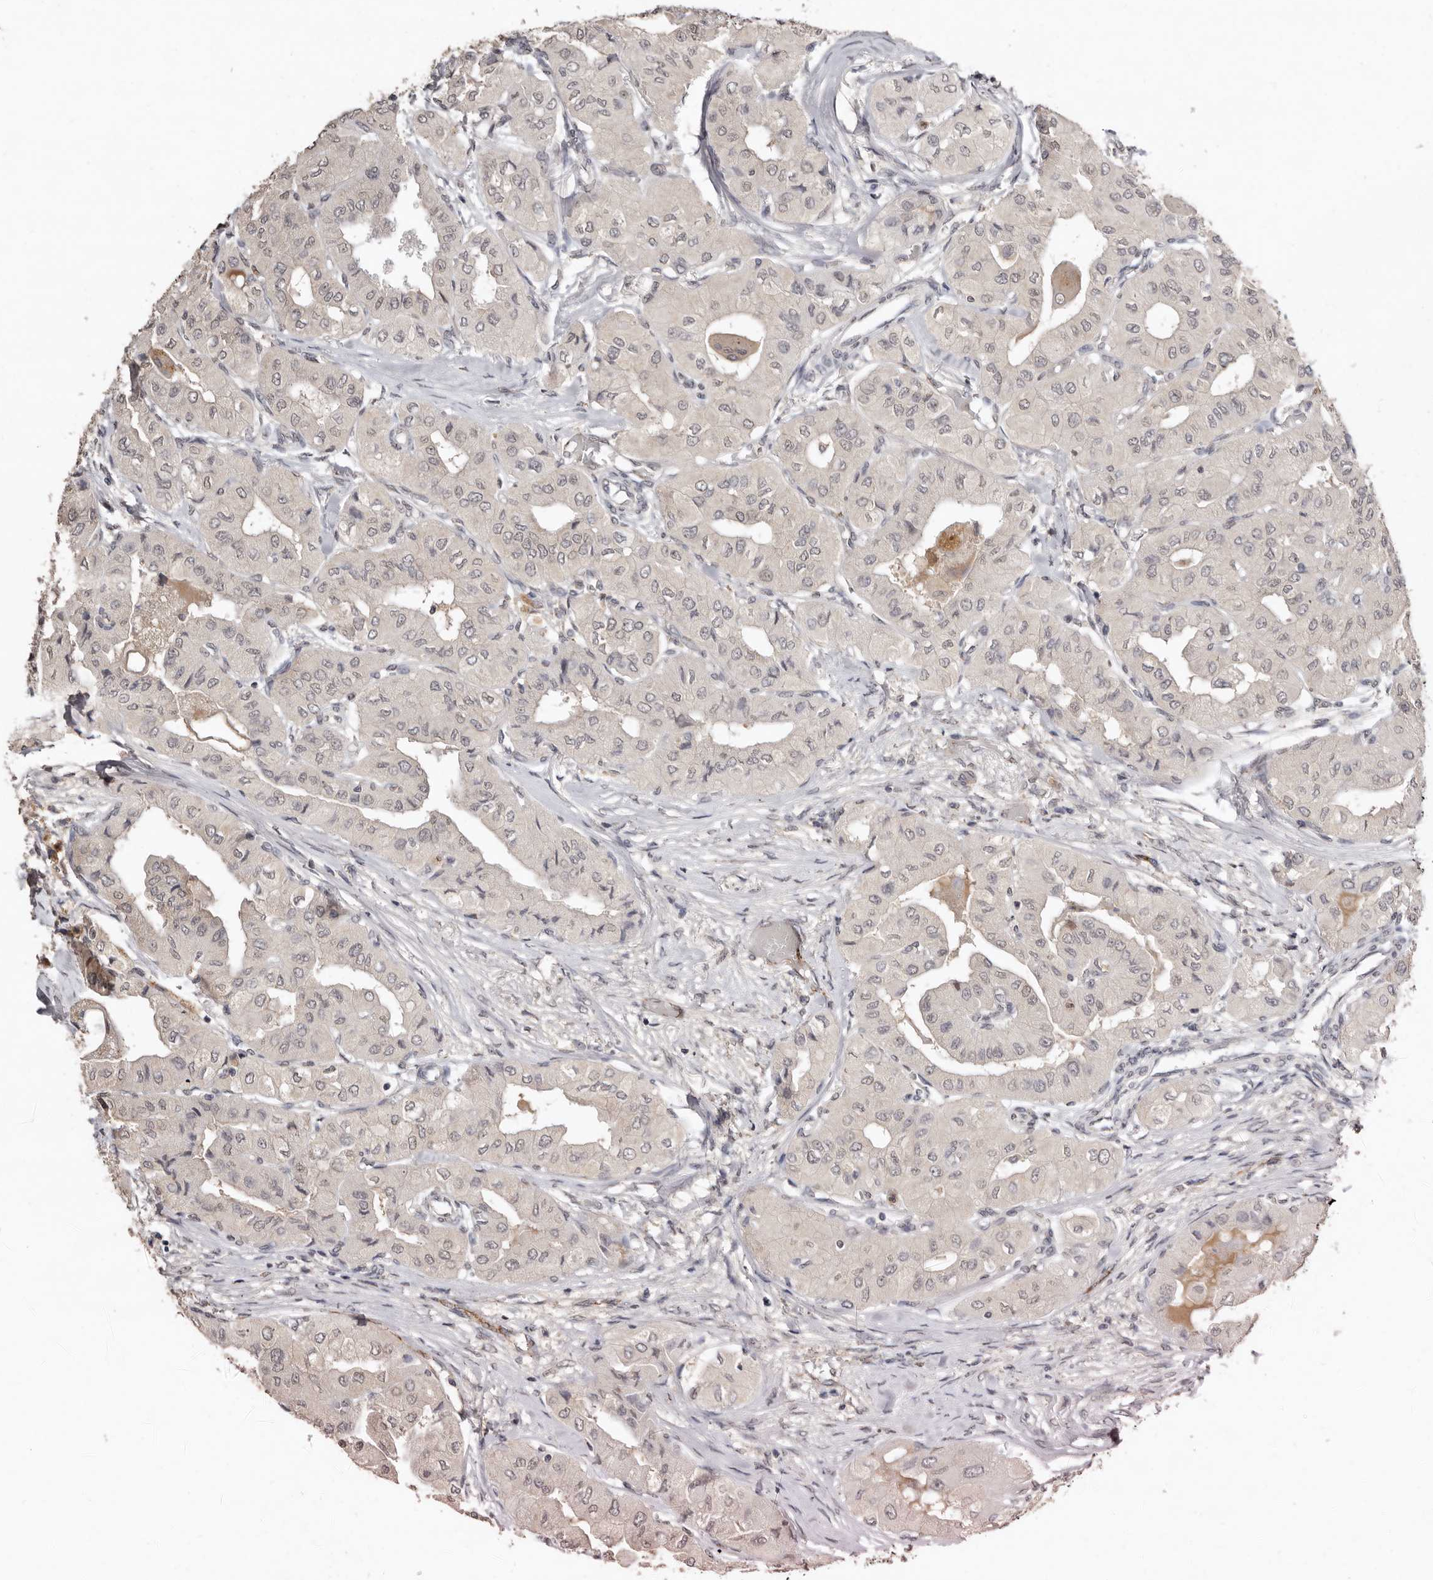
{"staining": {"intensity": "weak", "quantity": "<25%", "location": "nuclear"}, "tissue": "thyroid cancer", "cell_type": "Tumor cells", "image_type": "cancer", "snomed": [{"axis": "morphology", "description": "Papillary adenocarcinoma, NOS"}, {"axis": "topography", "description": "Thyroid gland"}], "caption": "Tumor cells are negative for brown protein staining in thyroid cancer (papillary adenocarcinoma).", "gene": "SULT1E1", "patient": {"sex": "female", "age": 59}}